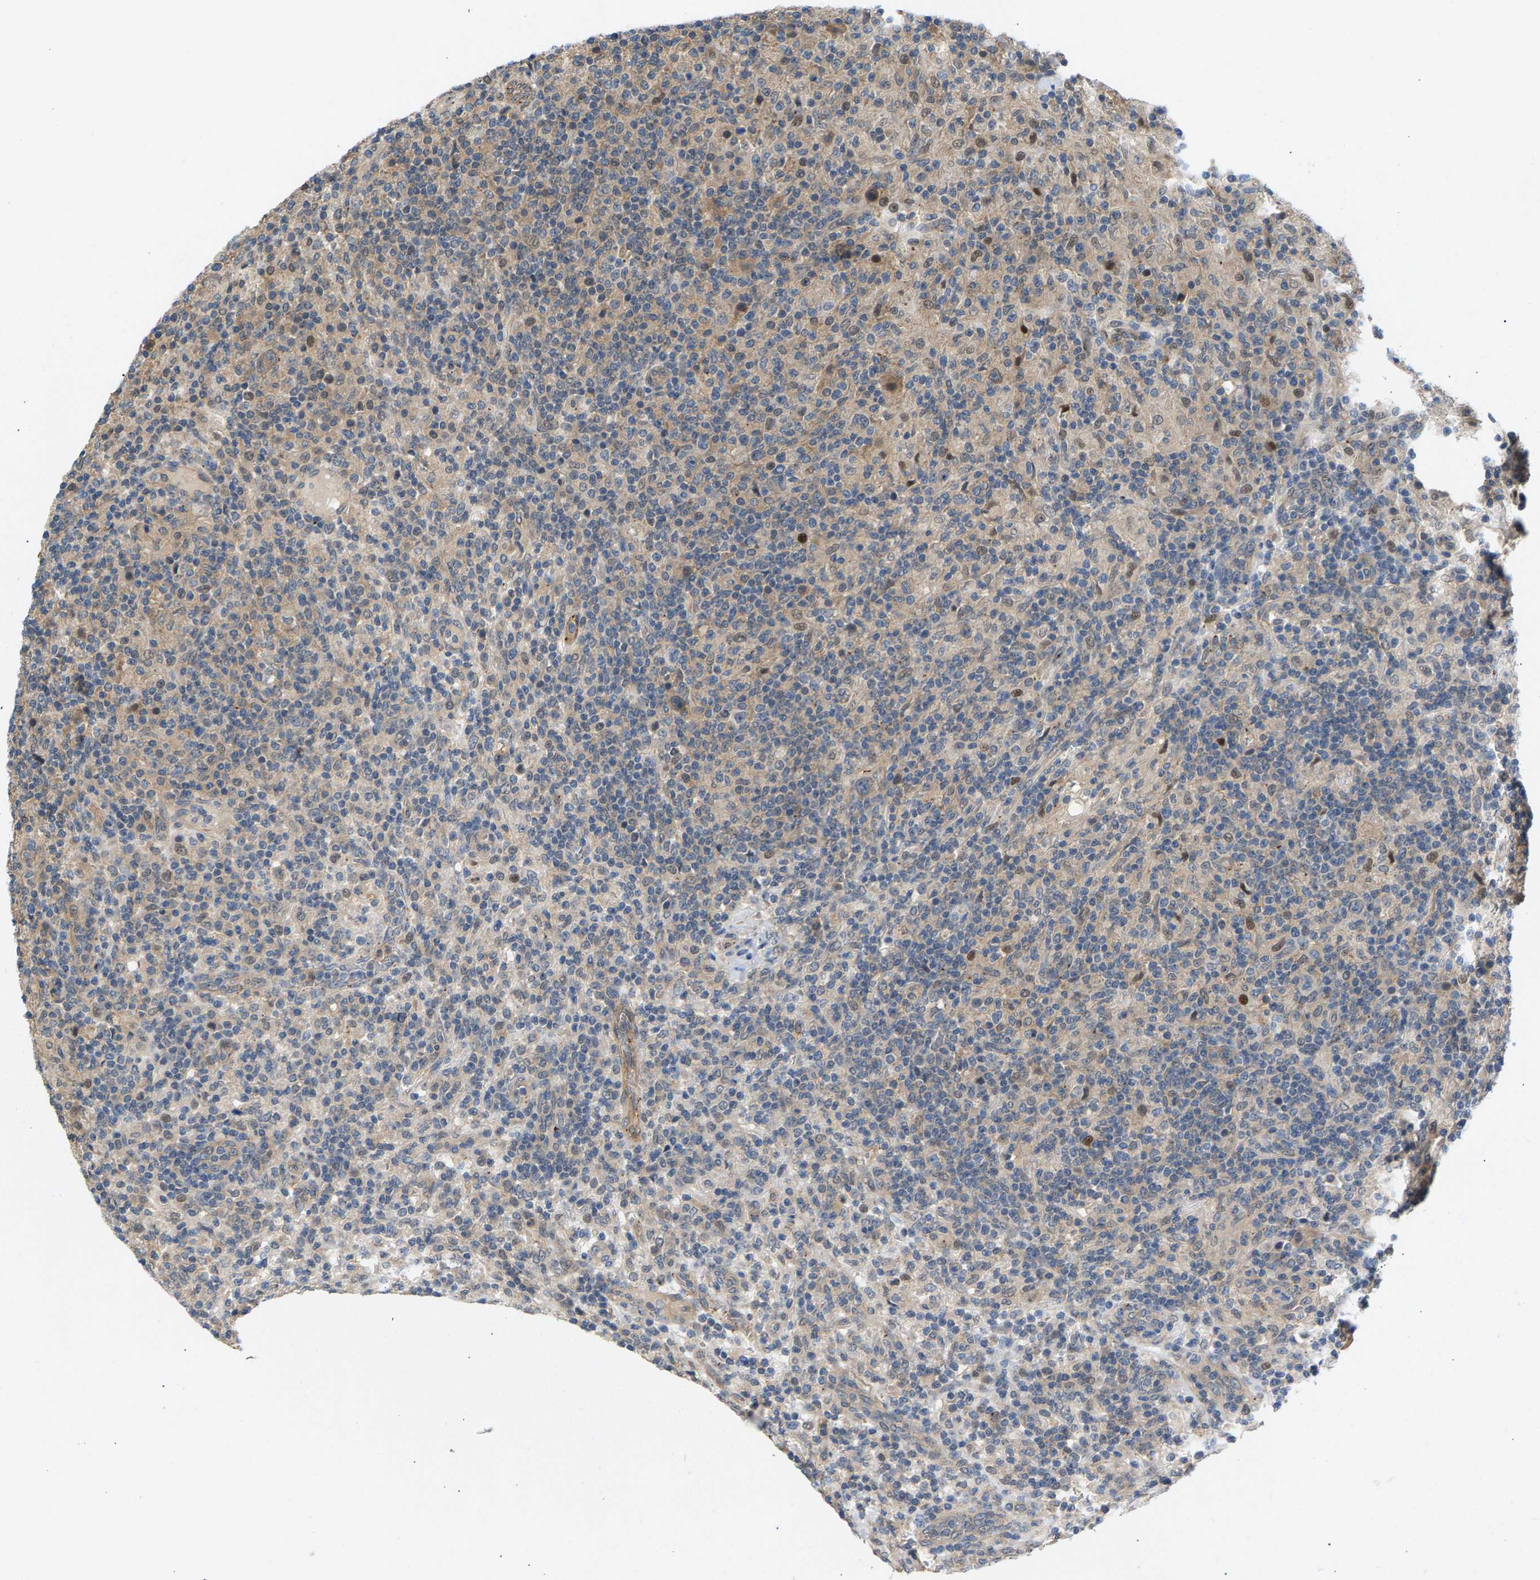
{"staining": {"intensity": "weak", "quantity": "<25%", "location": "cytoplasmic/membranous"}, "tissue": "lymphoma", "cell_type": "Tumor cells", "image_type": "cancer", "snomed": [{"axis": "morphology", "description": "Hodgkin's disease, NOS"}, {"axis": "topography", "description": "Lymph node"}], "caption": "Hodgkin's disease was stained to show a protein in brown. There is no significant positivity in tumor cells.", "gene": "KRTAP27-1", "patient": {"sex": "male", "age": 70}}